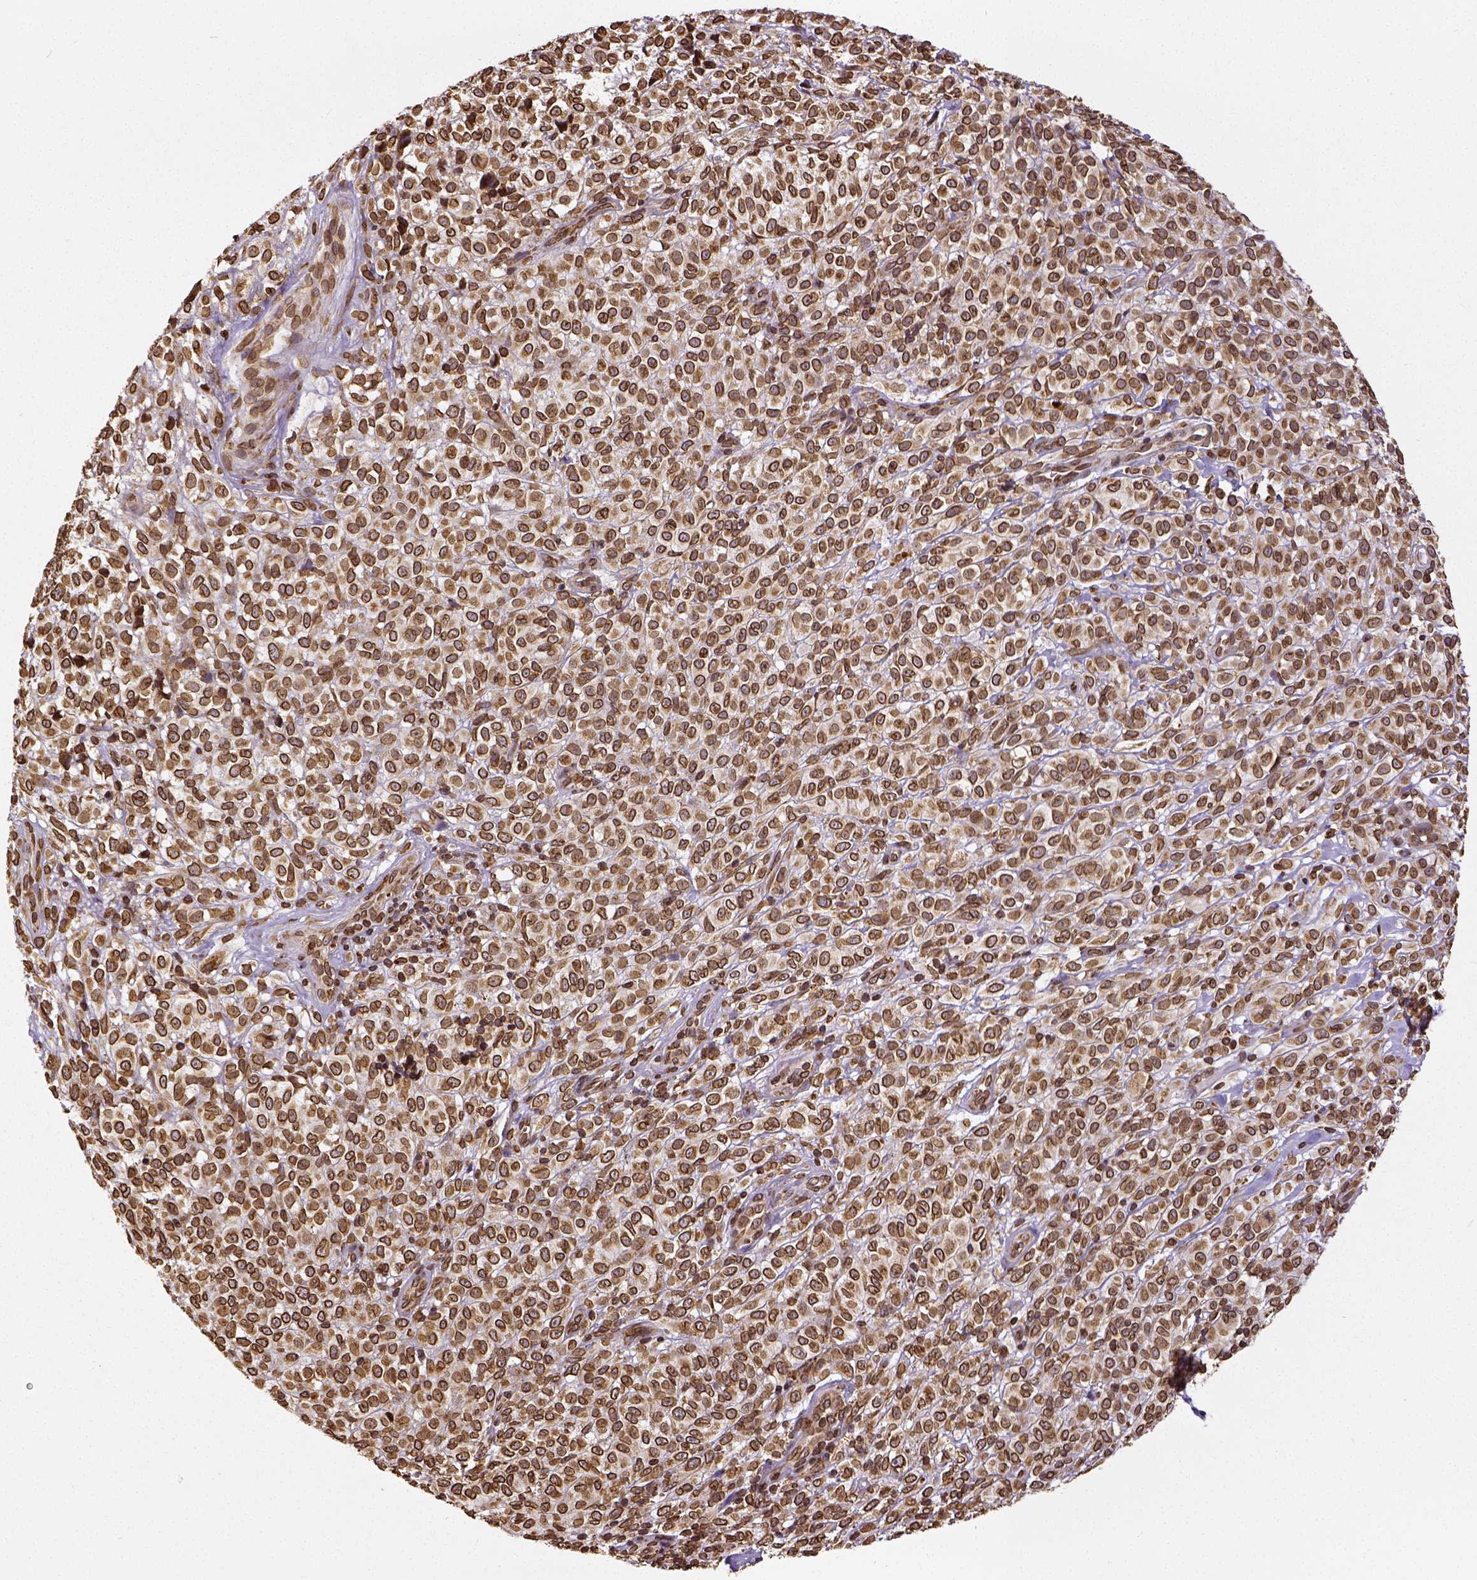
{"staining": {"intensity": "strong", "quantity": ">75%", "location": "cytoplasmic/membranous,nuclear"}, "tissue": "melanoma", "cell_type": "Tumor cells", "image_type": "cancer", "snomed": [{"axis": "morphology", "description": "Malignant melanoma, NOS"}, {"axis": "topography", "description": "Skin"}], "caption": "IHC photomicrograph of malignant melanoma stained for a protein (brown), which shows high levels of strong cytoplasmic/membranous and nuclear staining in about >75% of tumor cells.", "gene": "MTDH", "patient": {"sex": "male", "age": 85}}